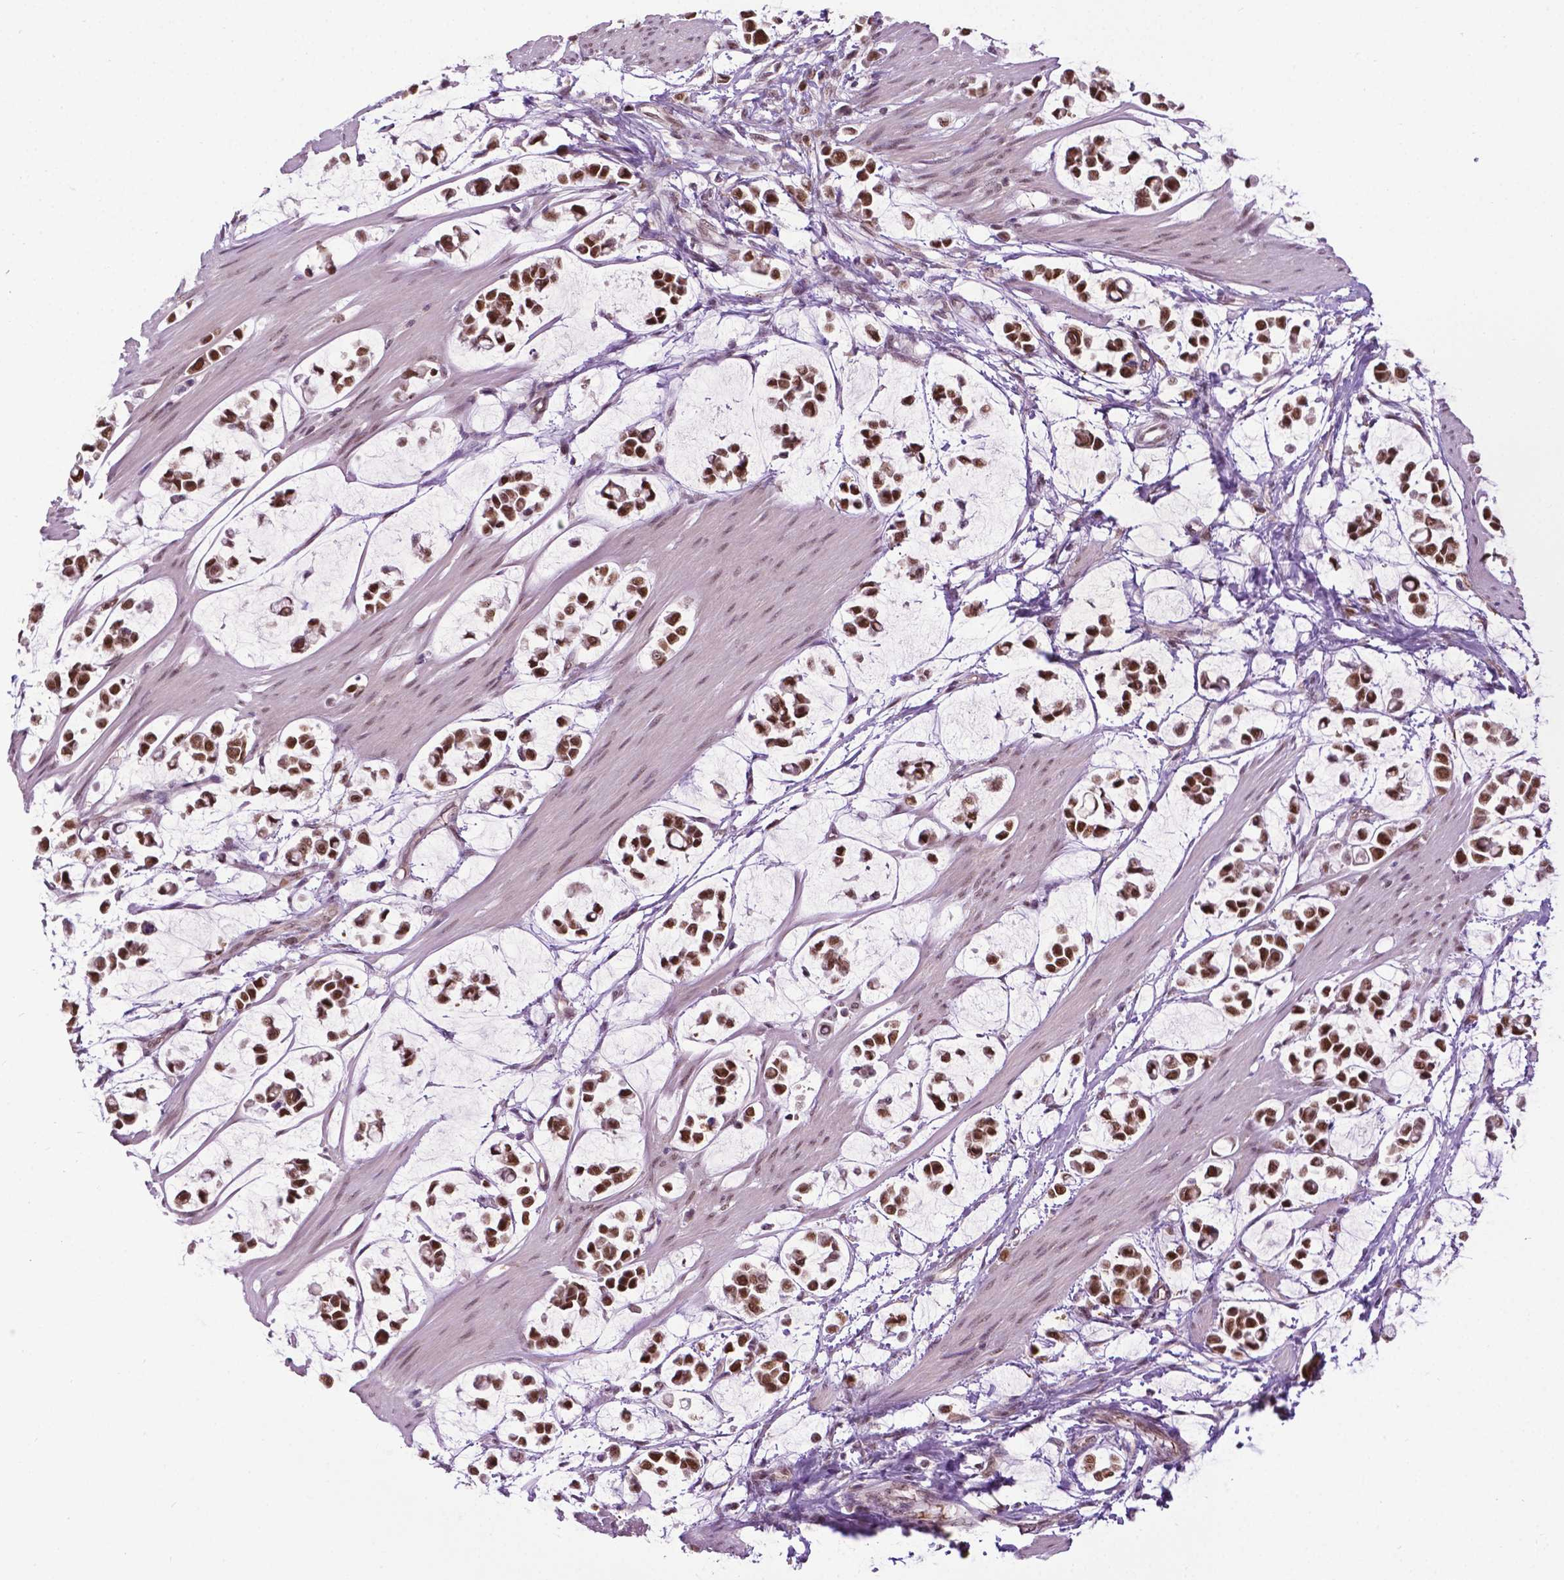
{"staining": {"intensity": "strong", "quantity": ">75%", "location": "nuclear"}, "tissue": "stomach cancer", "cell_type": "Tumor cells", "image_type": "cancer", "snomed": [{"axis": "morphology", "description": "Adenocarcinoma, NOS"}, {"axis": "topography", "description": "Stomach"}], "caption": "Protein expression analysis of stomach adenocarcinoma exhibits strong nuclear staining in approximately >75% of tumor cells. Nuclei are stained in blue.", "gene": "UBQLN4", "patient": {"sex": "male", "age": 82}}